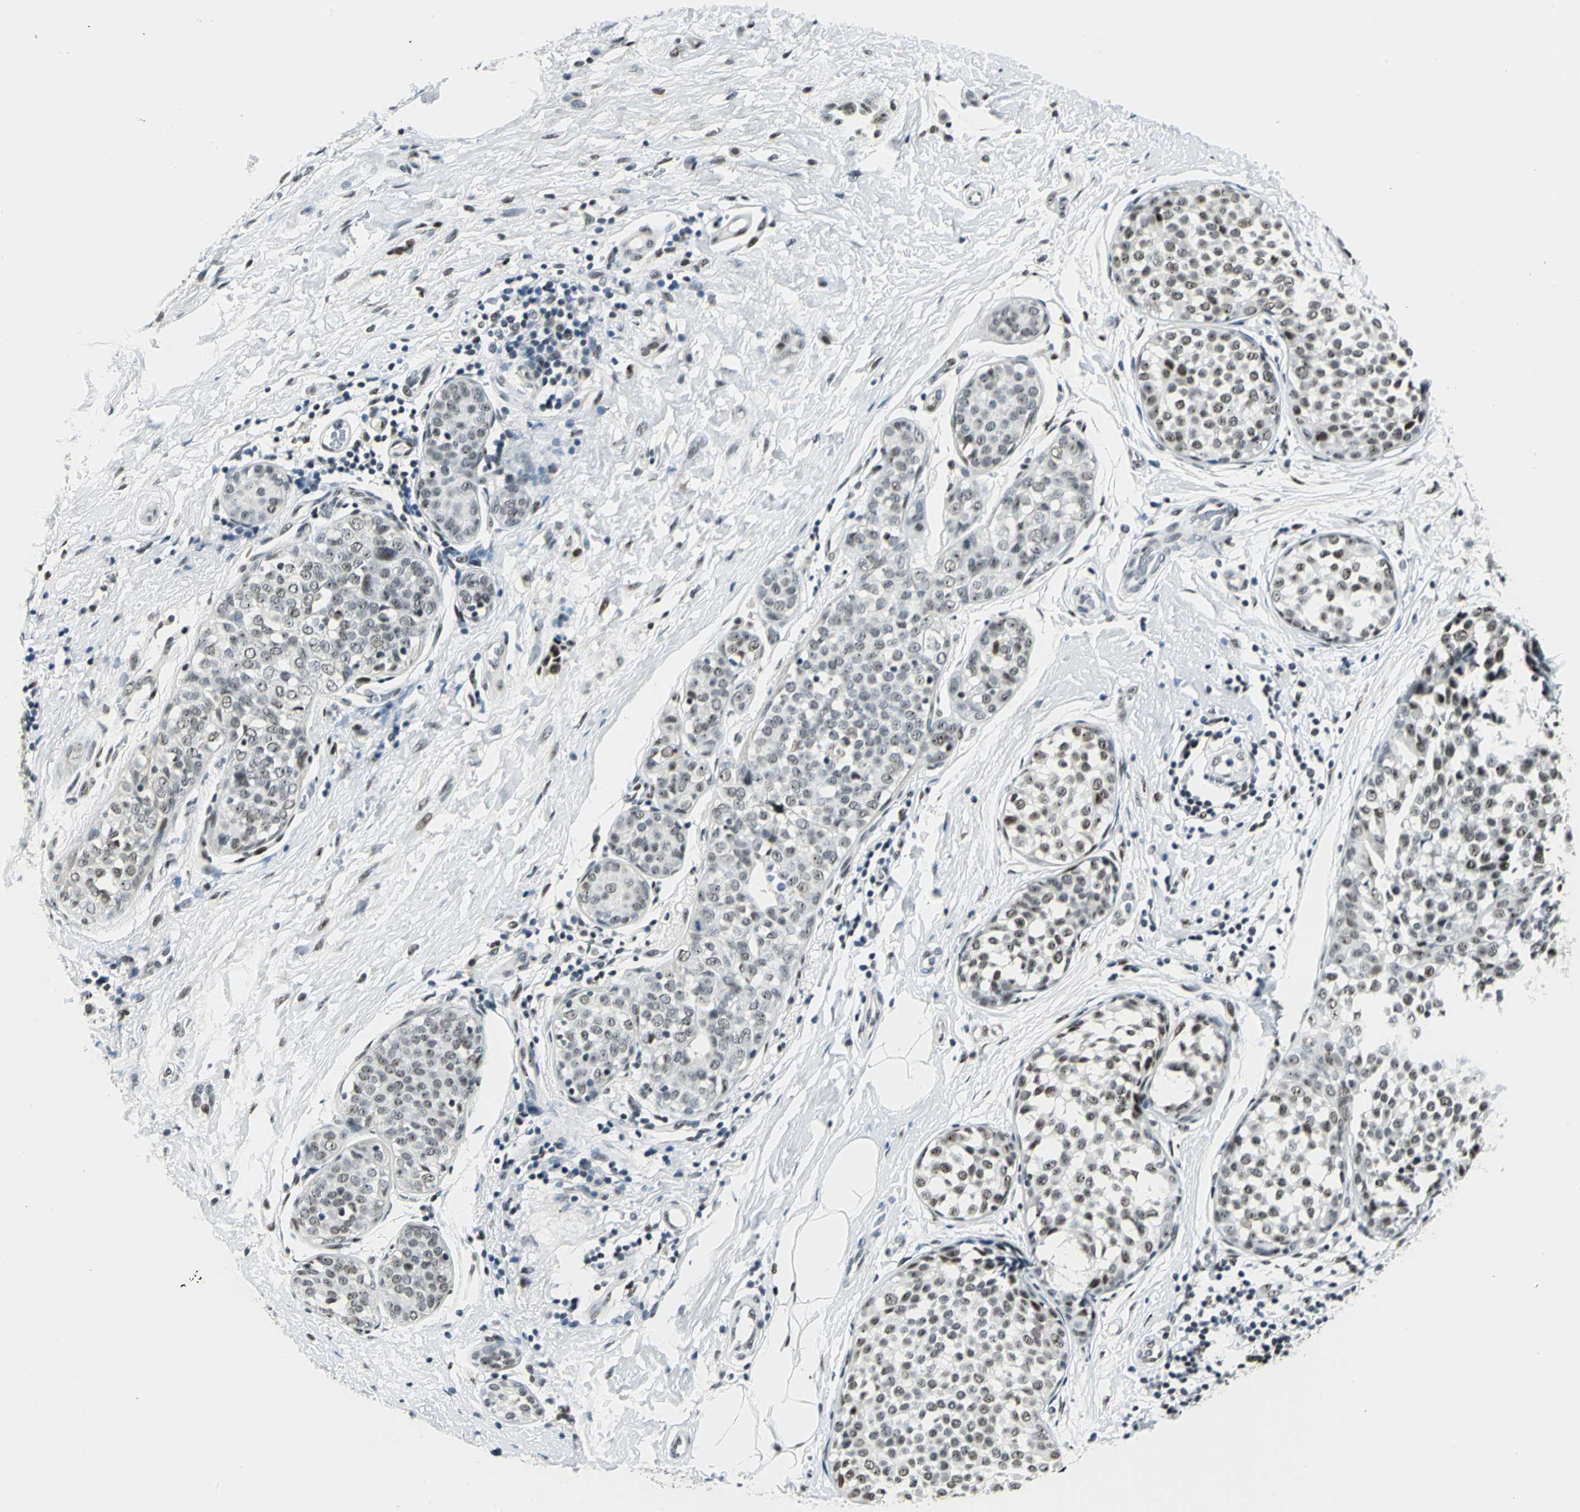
{"staining": {"intensity": "moderate", "quantity": "25%-75%", "location": "nuclear"}, "tissue": "breast cancer", "cell_type": "Tumor cells", "image_type": "cancer", "snomed": [{"axis": "morphology", "description": "Lobular carcinoma, in situ"}, {"axis": "morphology", "description": "Lobular carcinoma"}, {"axis": "topography", "description": "Breast"}], "caption": "Lobular carcinoma (breast) stained for a protein (brown) exhibits moderate nuclear positive staining in about 25%-75% of tumor cells.", "gene": "KAT6B", "patient": {"sex": "female", "age": 41}}